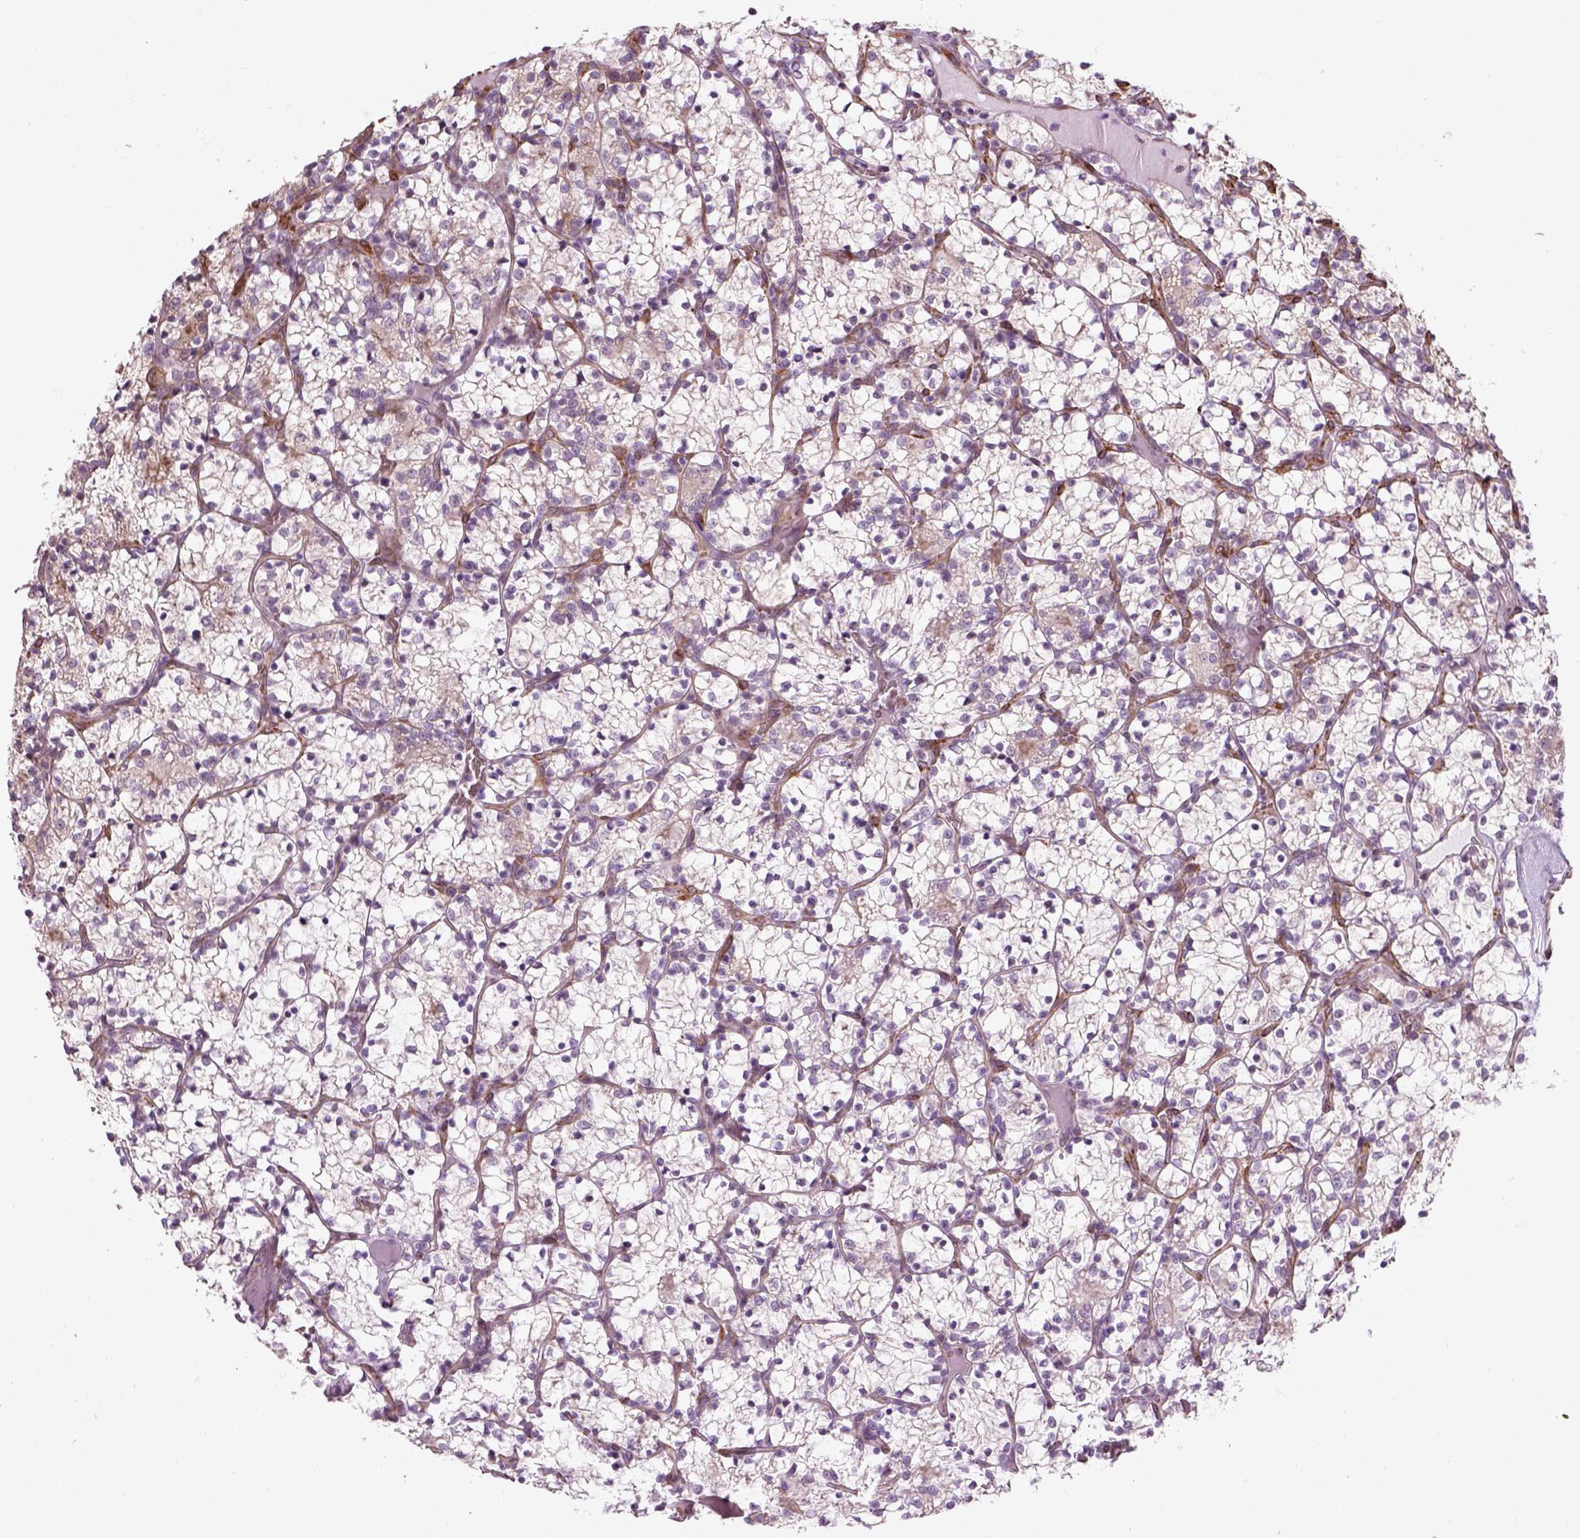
{"staining": {"intensity": "negative", "quantity": "none", "location": "none"}, "tissue": "renal cancer", "cell_type": "Tumor cells", "image_type": "cancer", "snomed": [{"axis": "morphology", "description": "Adenocarcinoma, NOS"}, {"axis": "topography", "description": "Kidney"}], "caption": "Renal adenocarcinoma stained for a protein using immunohistochemistry (IHC) displays no positivity tumor cells.", "gene": "XK", "patient": {"sex": "female", "age": 69}}